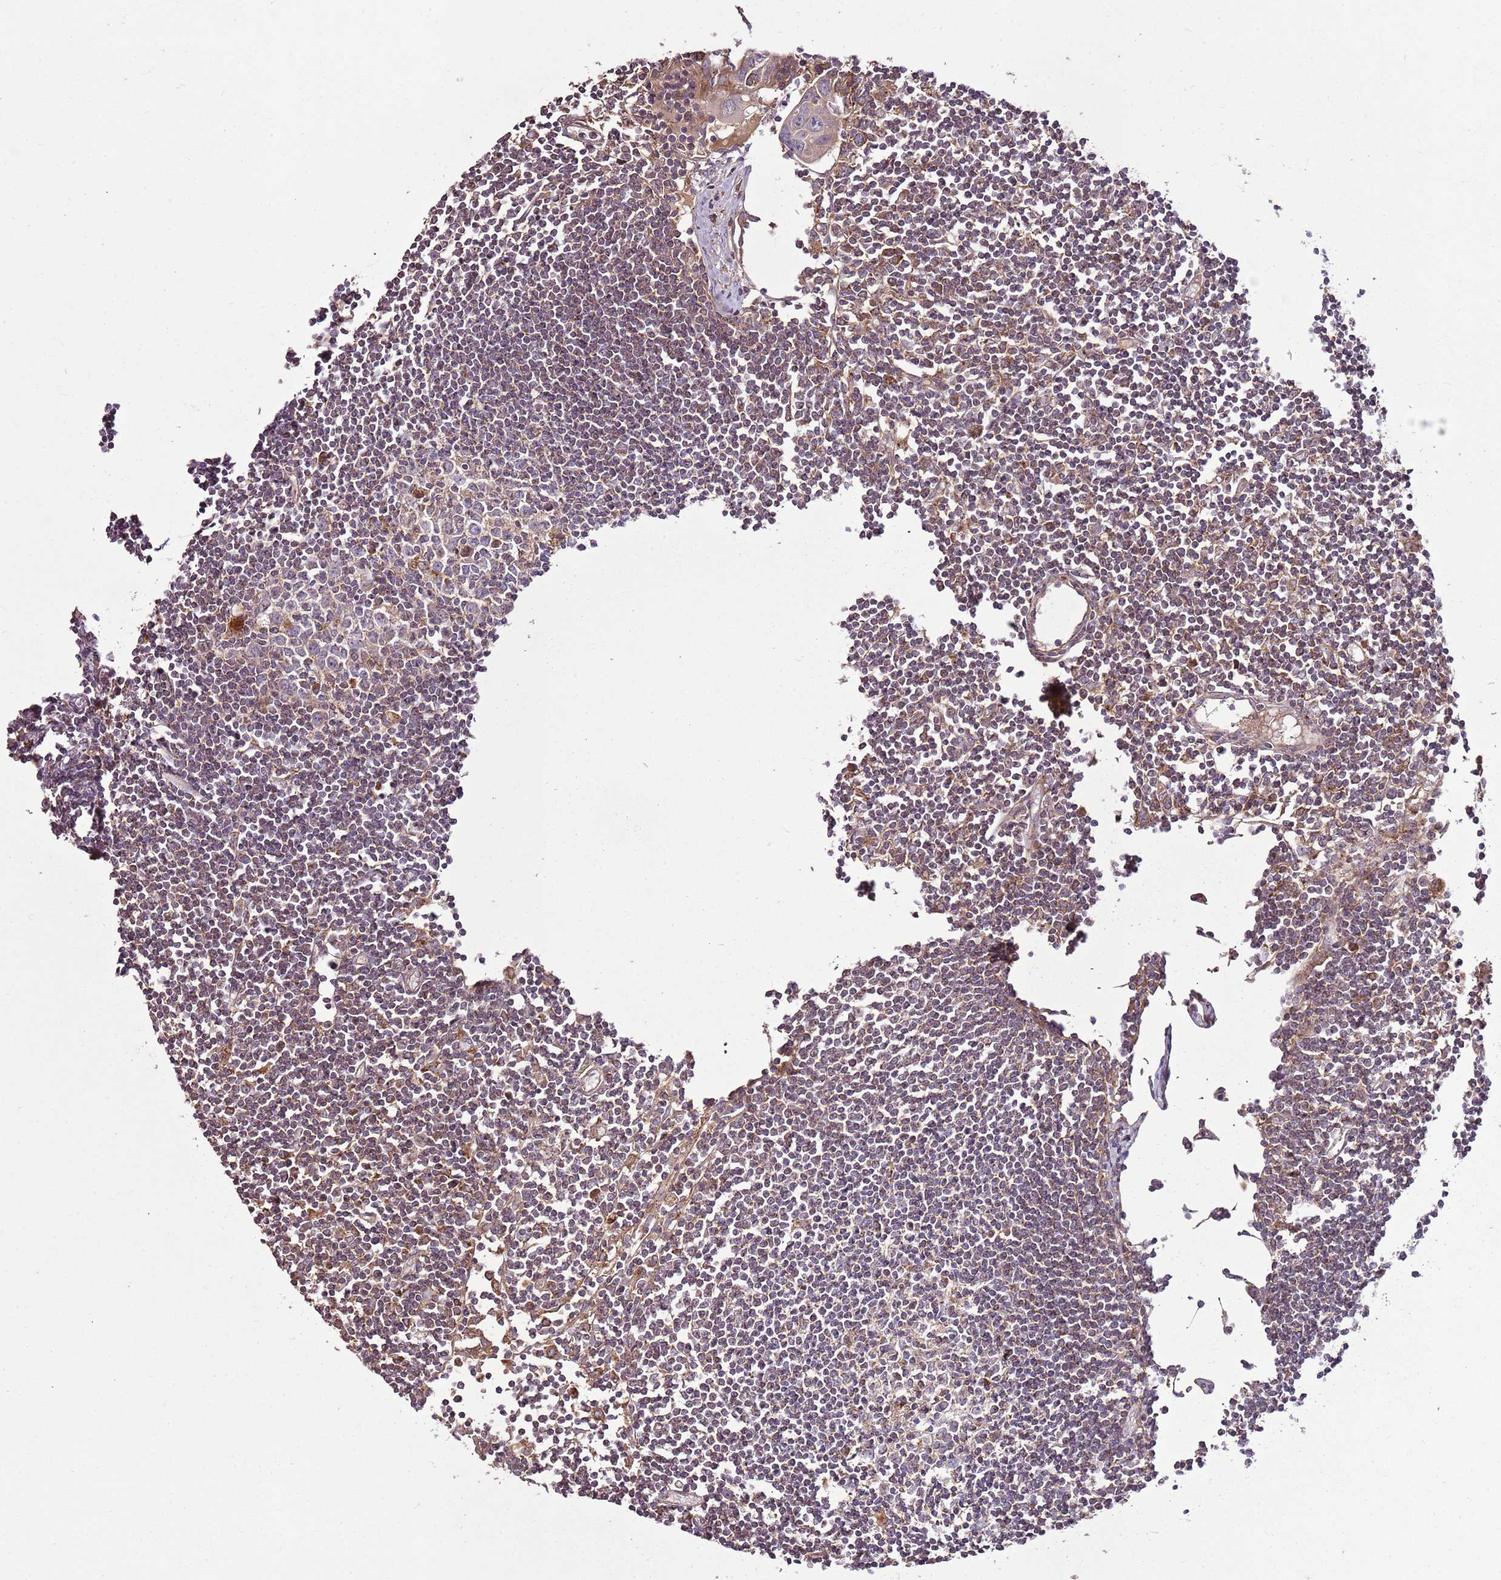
{"staining": {"intensity": "moderate", "quantity": "25%-75%", "location": "cytoplasmic/membranous"}, "tissue": "lymph node", "cell_type": "Germinal center cells", "image_type": "normal", "snomed": [{"axis": "morphology", "description": "Normal tissue, NOS"}, {"axis": "topography", "description": "Lymph node"}], "caption": "This photomicrograph demonstrates immunohistochemistry staining of benign human lymph node, with medium moderate cytoplasmic/membranous expression in approximately 25%-75% of germinal center cells.", "gene": "ANKRD24", "patient": {"sex": "female", "age": 11}}